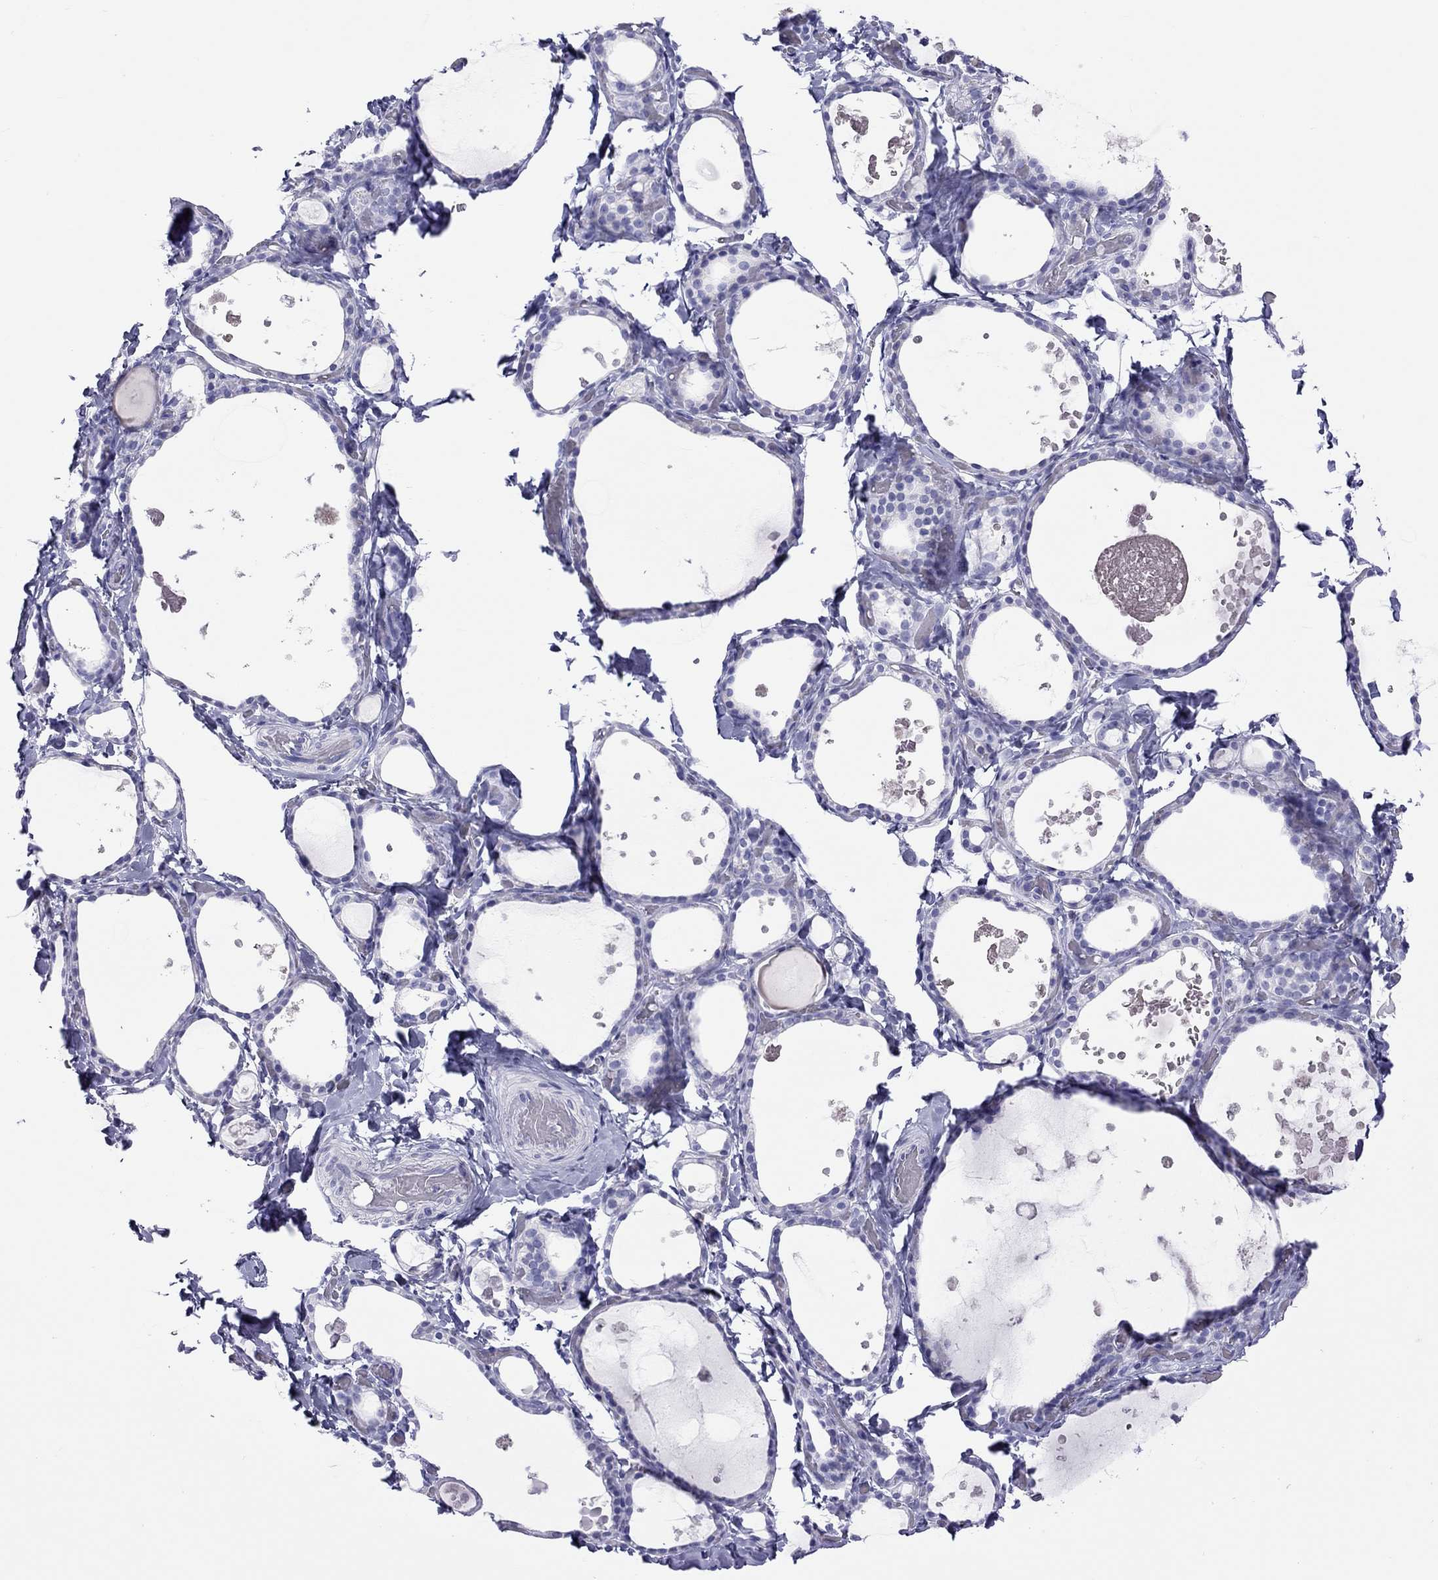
{"staining": {"intensity": "negative", "quantity": "none", "location": "none"}, "tissue": "thyroid gland", "cell_type": "Glandular cells", "image_type": "normal", "snomed": [{"axis": "morphology", "description": "Normal tissue, NOS"}, {"axis": "topography", "description": "Thyroid gland"}], "caption": "This histopathology image is of benign thyroid gland stained with immunohistochemistry to label a protein in brown with the nuclei are counter-stained blue. There is no expression in glandular cells.", "gene": "STAG3", "patient": {"sex": "female", "age": 56}}